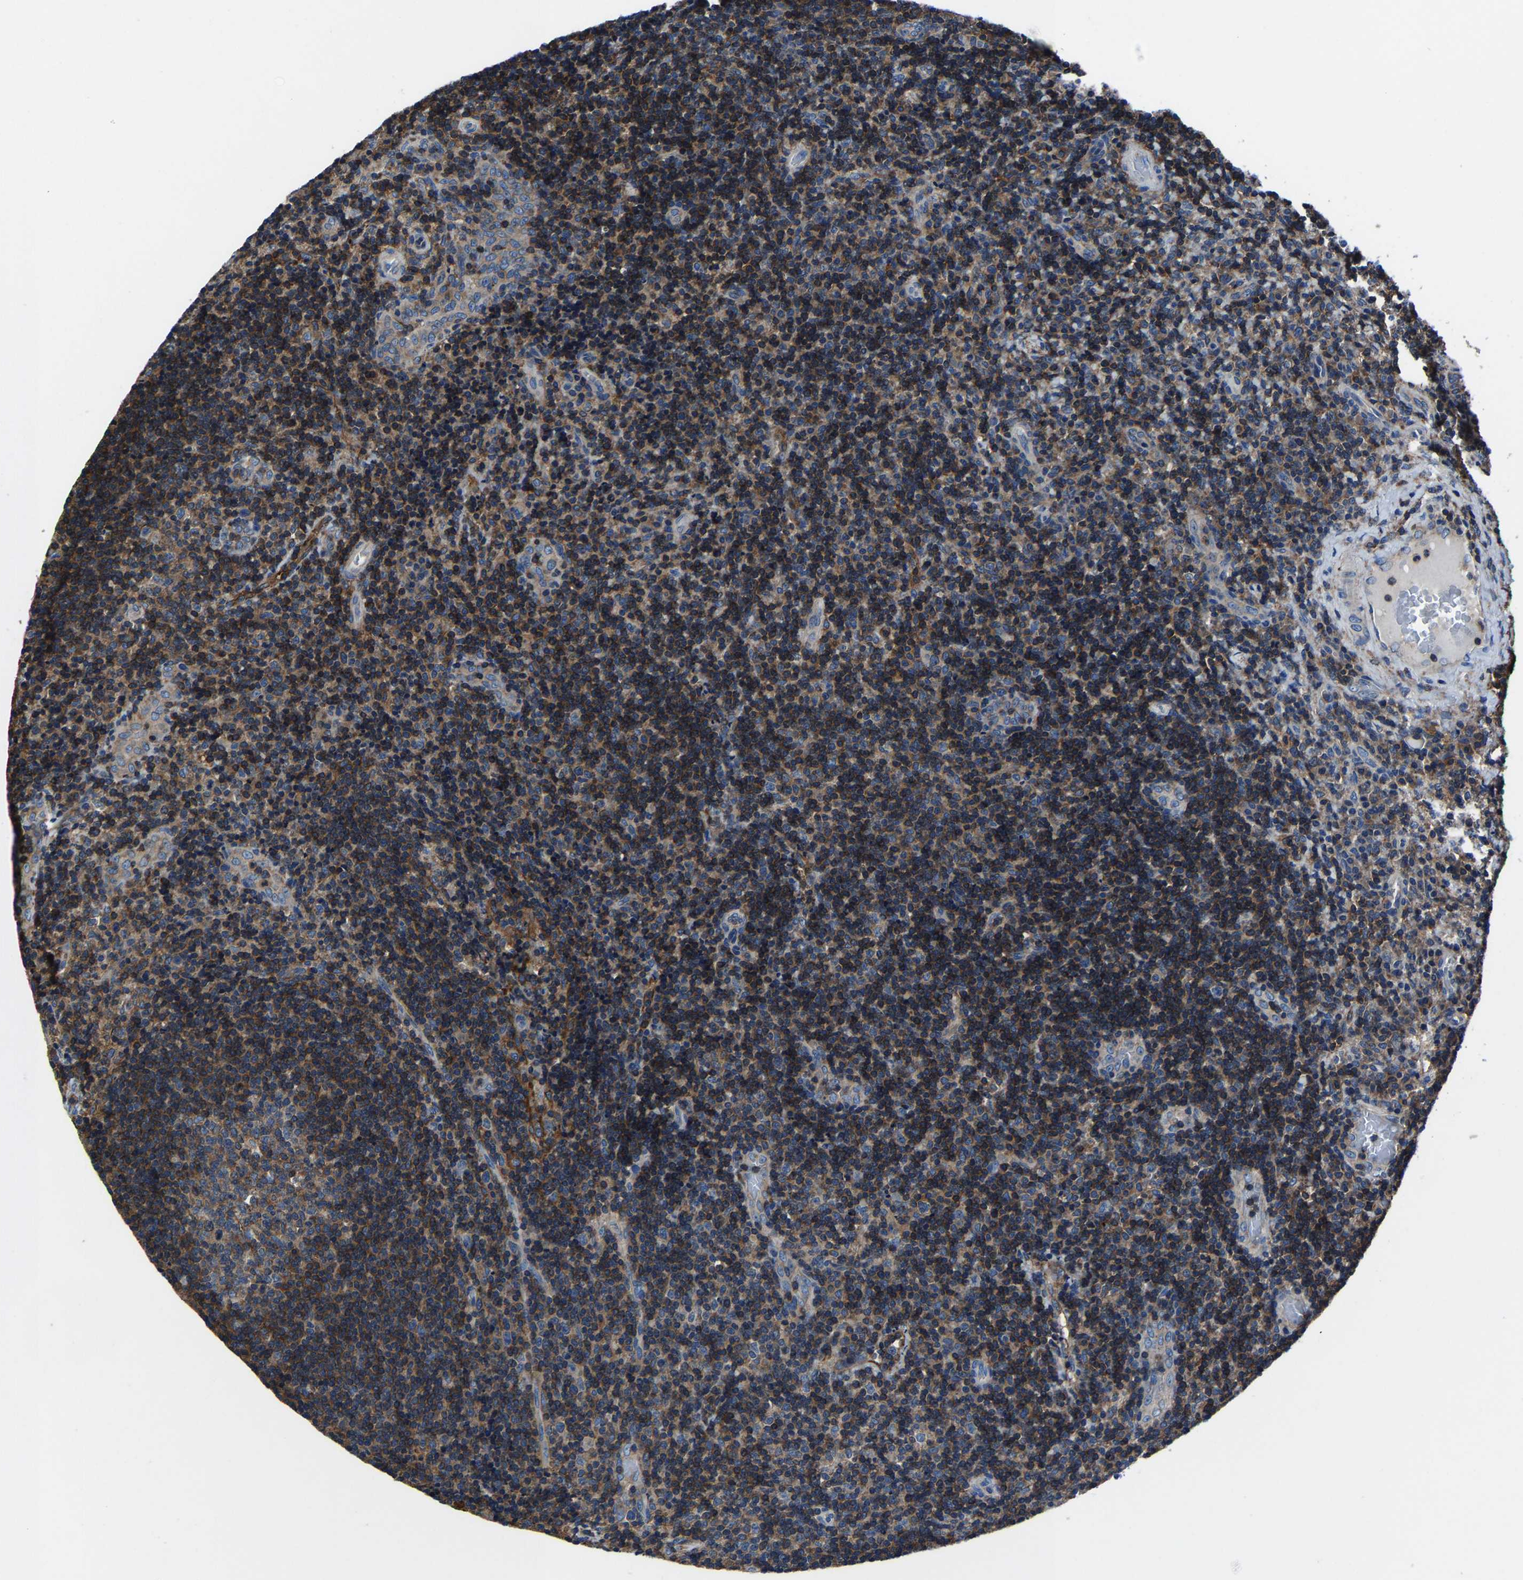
{"staining": {"intensity": "moderate", "quantity": ">75%", "location": "cytoplasmic/membranous"}, "tissue": "lymphoma", "cell_type": "Tumor cells", "image_type": "cancer", "snomed": [{"axis": "morphology", "description": "Malignant lymphoma, non-Hodgkin's type, High grade"}, {"axis": "topography", "description": "Tonsil"}], "caption": "DAB immunohistochemical staining of human high-grade malignant lymphoma, non-Hodgkin's type reveals moderate cytoplasmic/membranous protein staining in approximately >75% of tumor cells. The staining was performed using DAB (3,3'-diaminobenzidine) to visualize the protein expression in brown, while the nuclei were stained in blue with hematoxylin (Magnification: 20x).", "gene": "KIAA1958", "patient": {"sex": "female", "age": 36}}